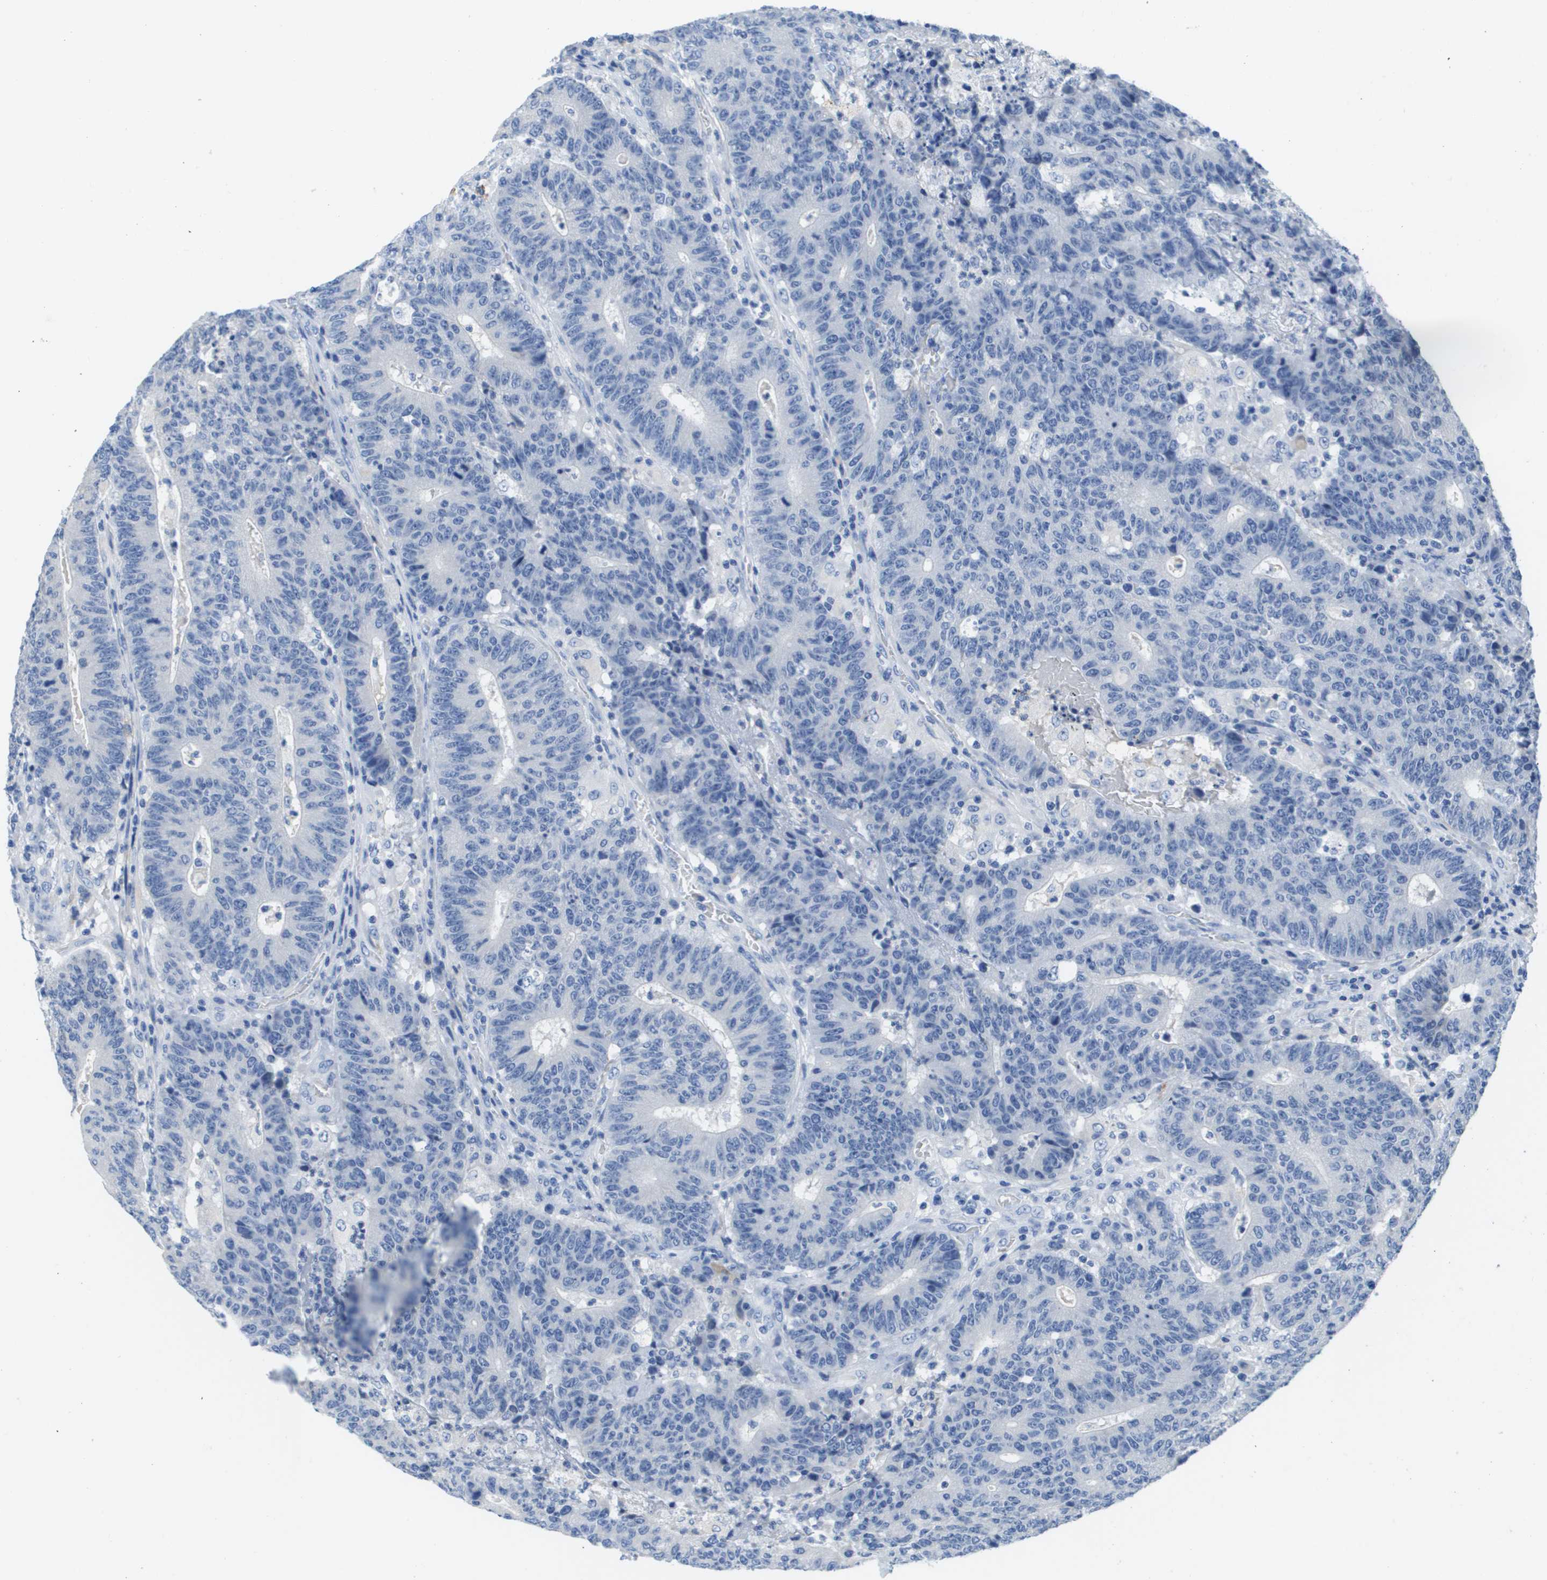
{"staining": {"intensity": "negative", "quantity": "none", "location": "none"}, "tissue": "colorectal cancer", "cell_type": "Tumor cells", "image_type": "cancer", "snomed": [{"axis": "morphology", "description": "Normal tissue, NOS"}, {"axis": "morphology", "description": "Adenocarcinoma, NOS"}, {"axis": "topography", "description": "Colon"}], "caption": "Colorectal cancer (adenocarcinoma) was stained to show a protein in brown. There is no significant positivity in tumor cells. (DAB IHC visualized using brightfield microscopy, high magnification).", "gene": "MS4A1", "patient": {"sex": "female", "age": 75}}